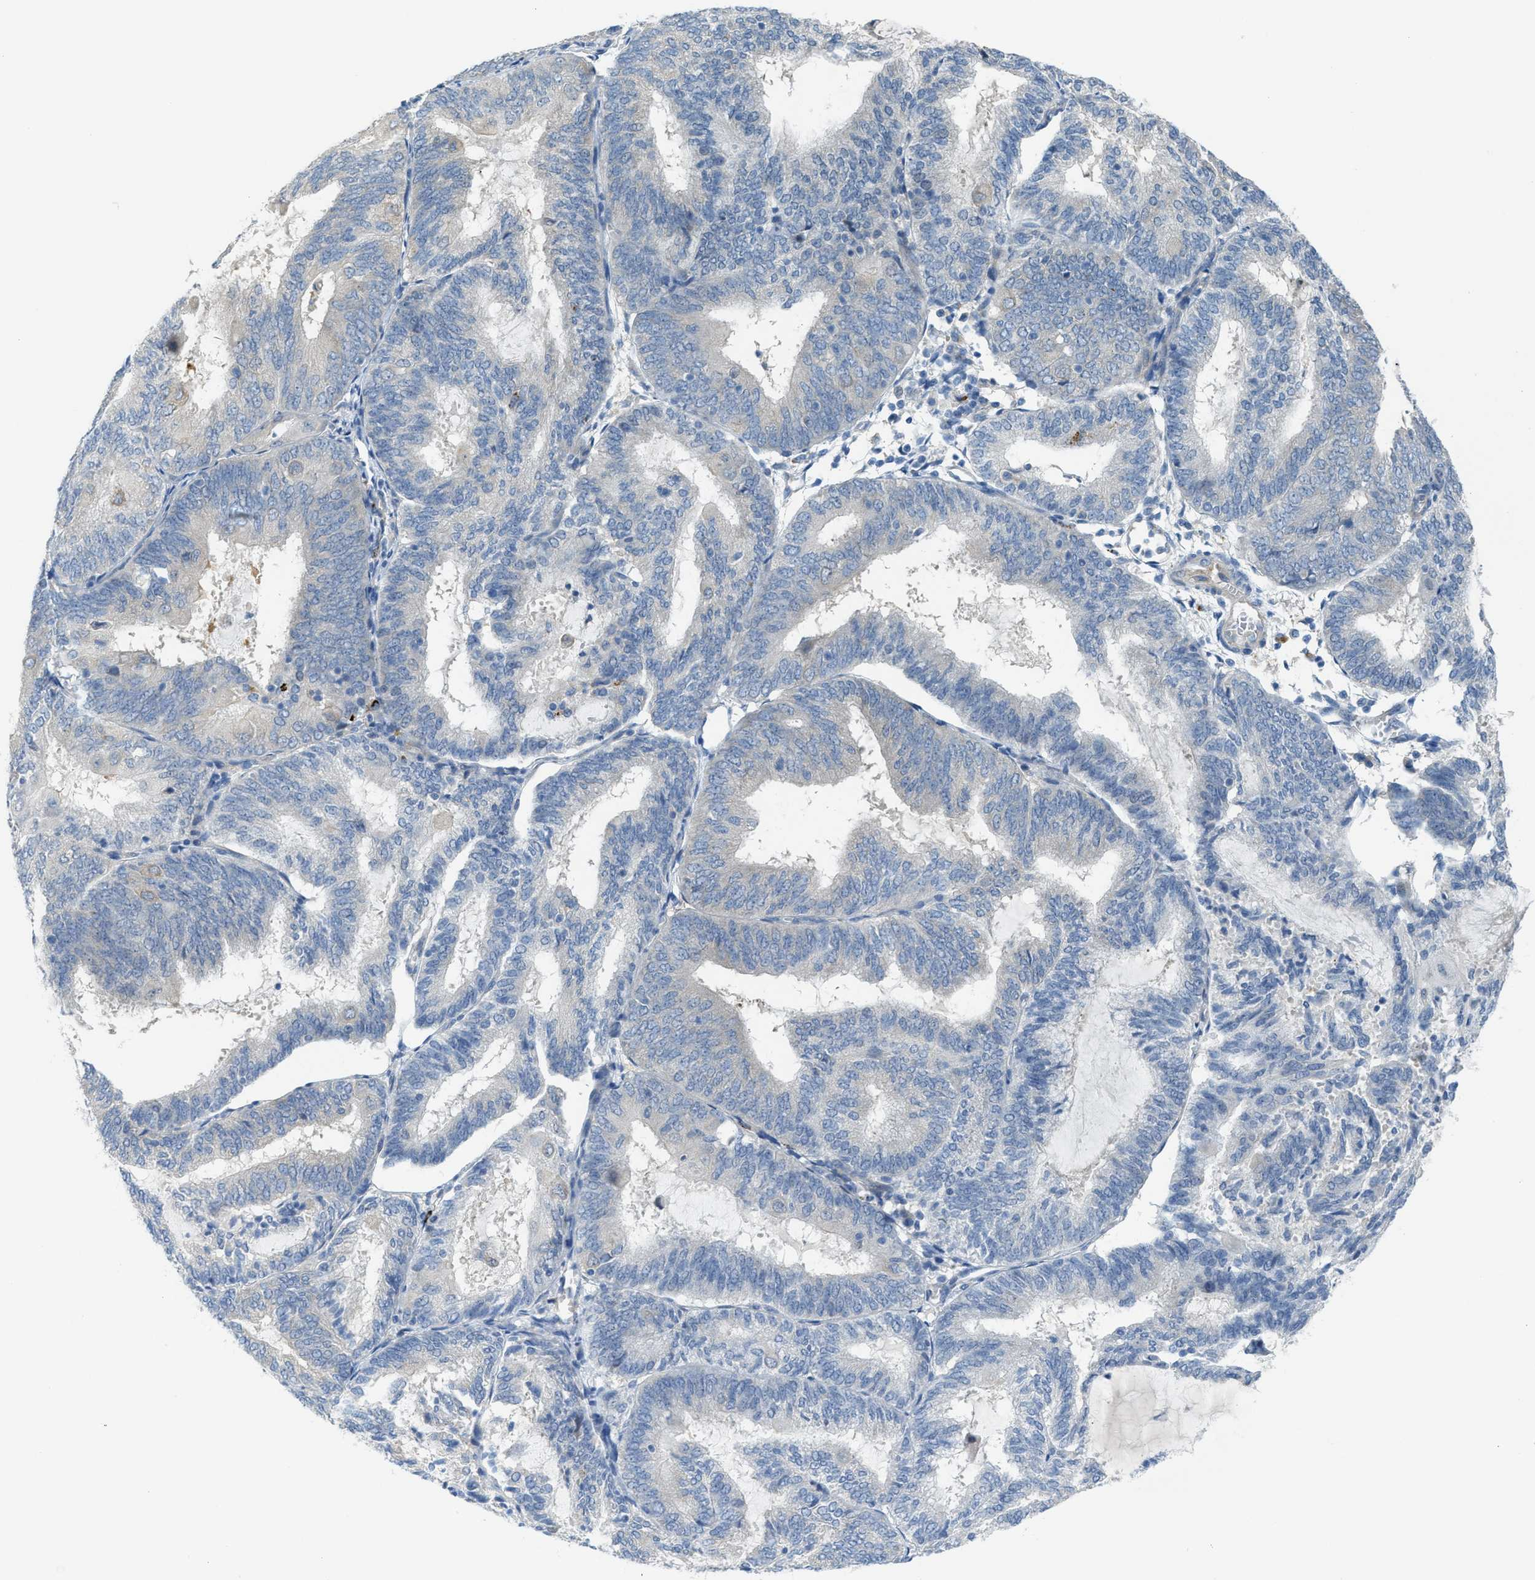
{"staining": {"intensity": "negative", "quantity": "none", "location": "none"}, "tissue": "endometrial cancer", "cell_type": "Tumor cells", "image_type": "cancer", "snomed": [{"axis": "morphology", "description": "Adenocarcinoma, NOS"}, {"axis": "topography", "description": "Endometrium"}], "caption": "Endometrial adenocarcinoma was stained to show a protein in brown. There is no significant positivity in tumor cells.", "gene": "KLHDC10", "patient": {"sex": "female", "age": 81}}